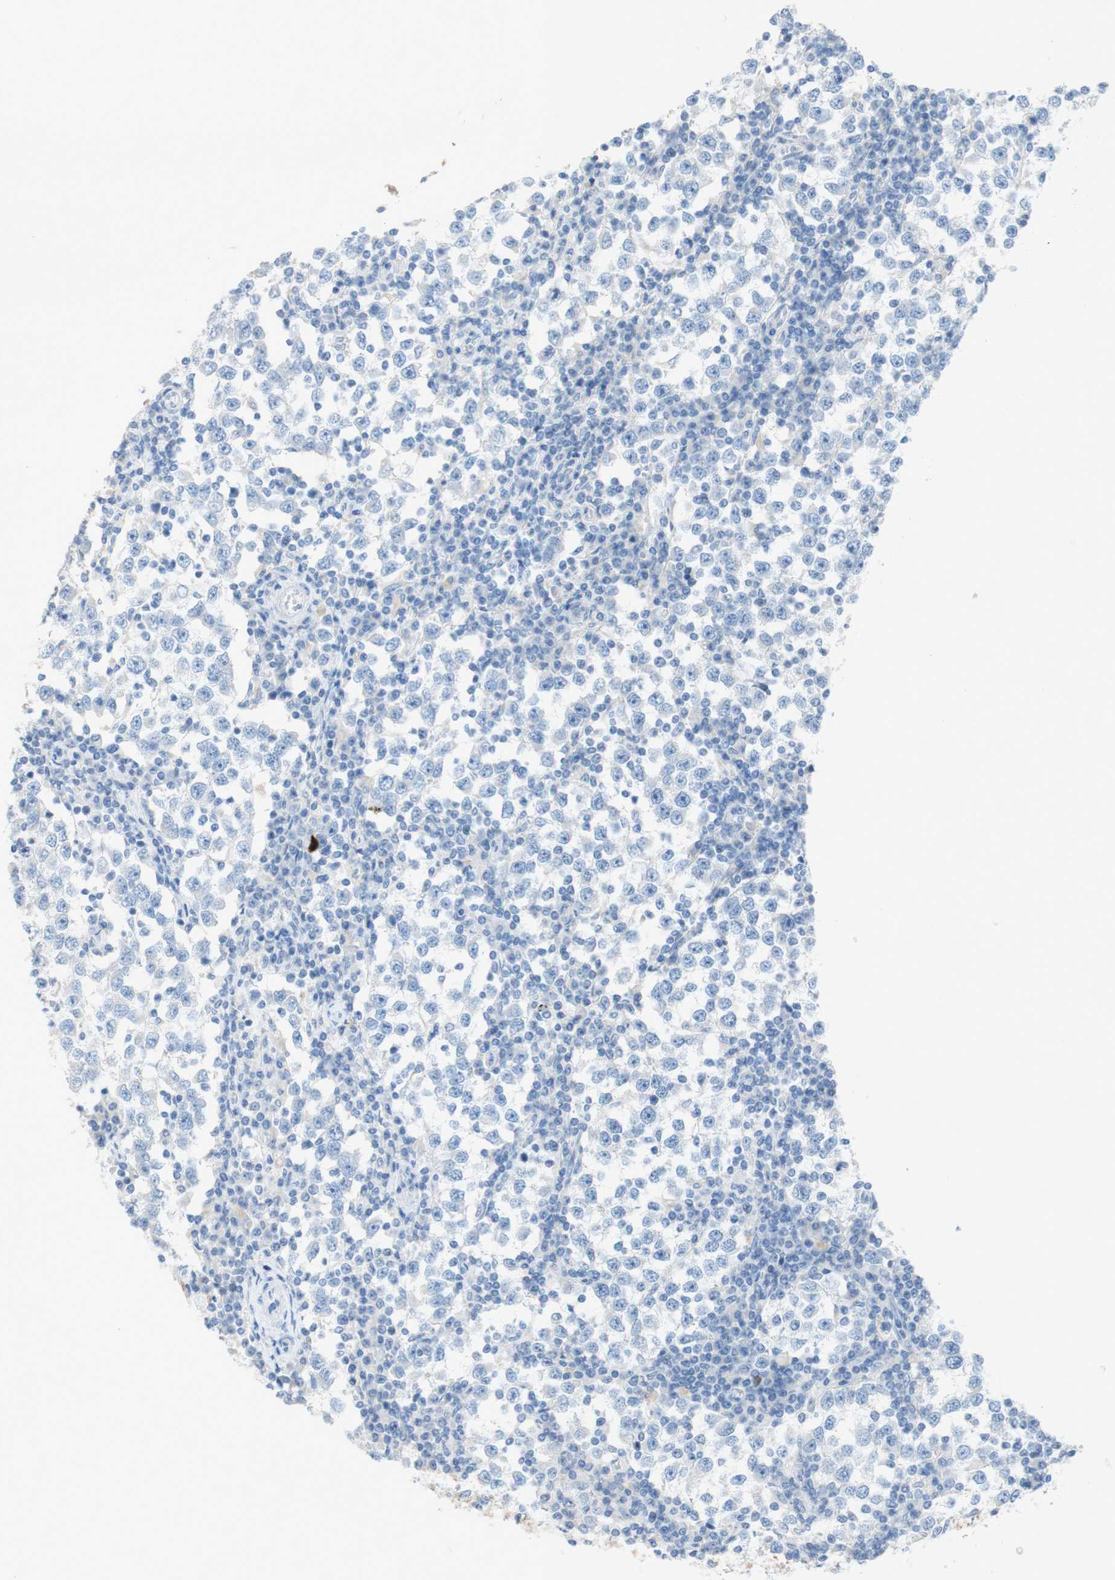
{"staining": {"intensity": "negative", "quantity": "none", "location": "none"}, "tissue": "testis cancer", "cell_type": "Tumor cells", "image_type": "cancer", "snomed": [{"axis": "morphology", "description": "Seminoma, NOS"}, {"axis": "topography", "description": "Testis"}], "caption": "Tumor cells are negative for brown protein staining in seminoma (testis).", "gene": "POLR2J3", "patient": {"sex": "male", "age": 65}}